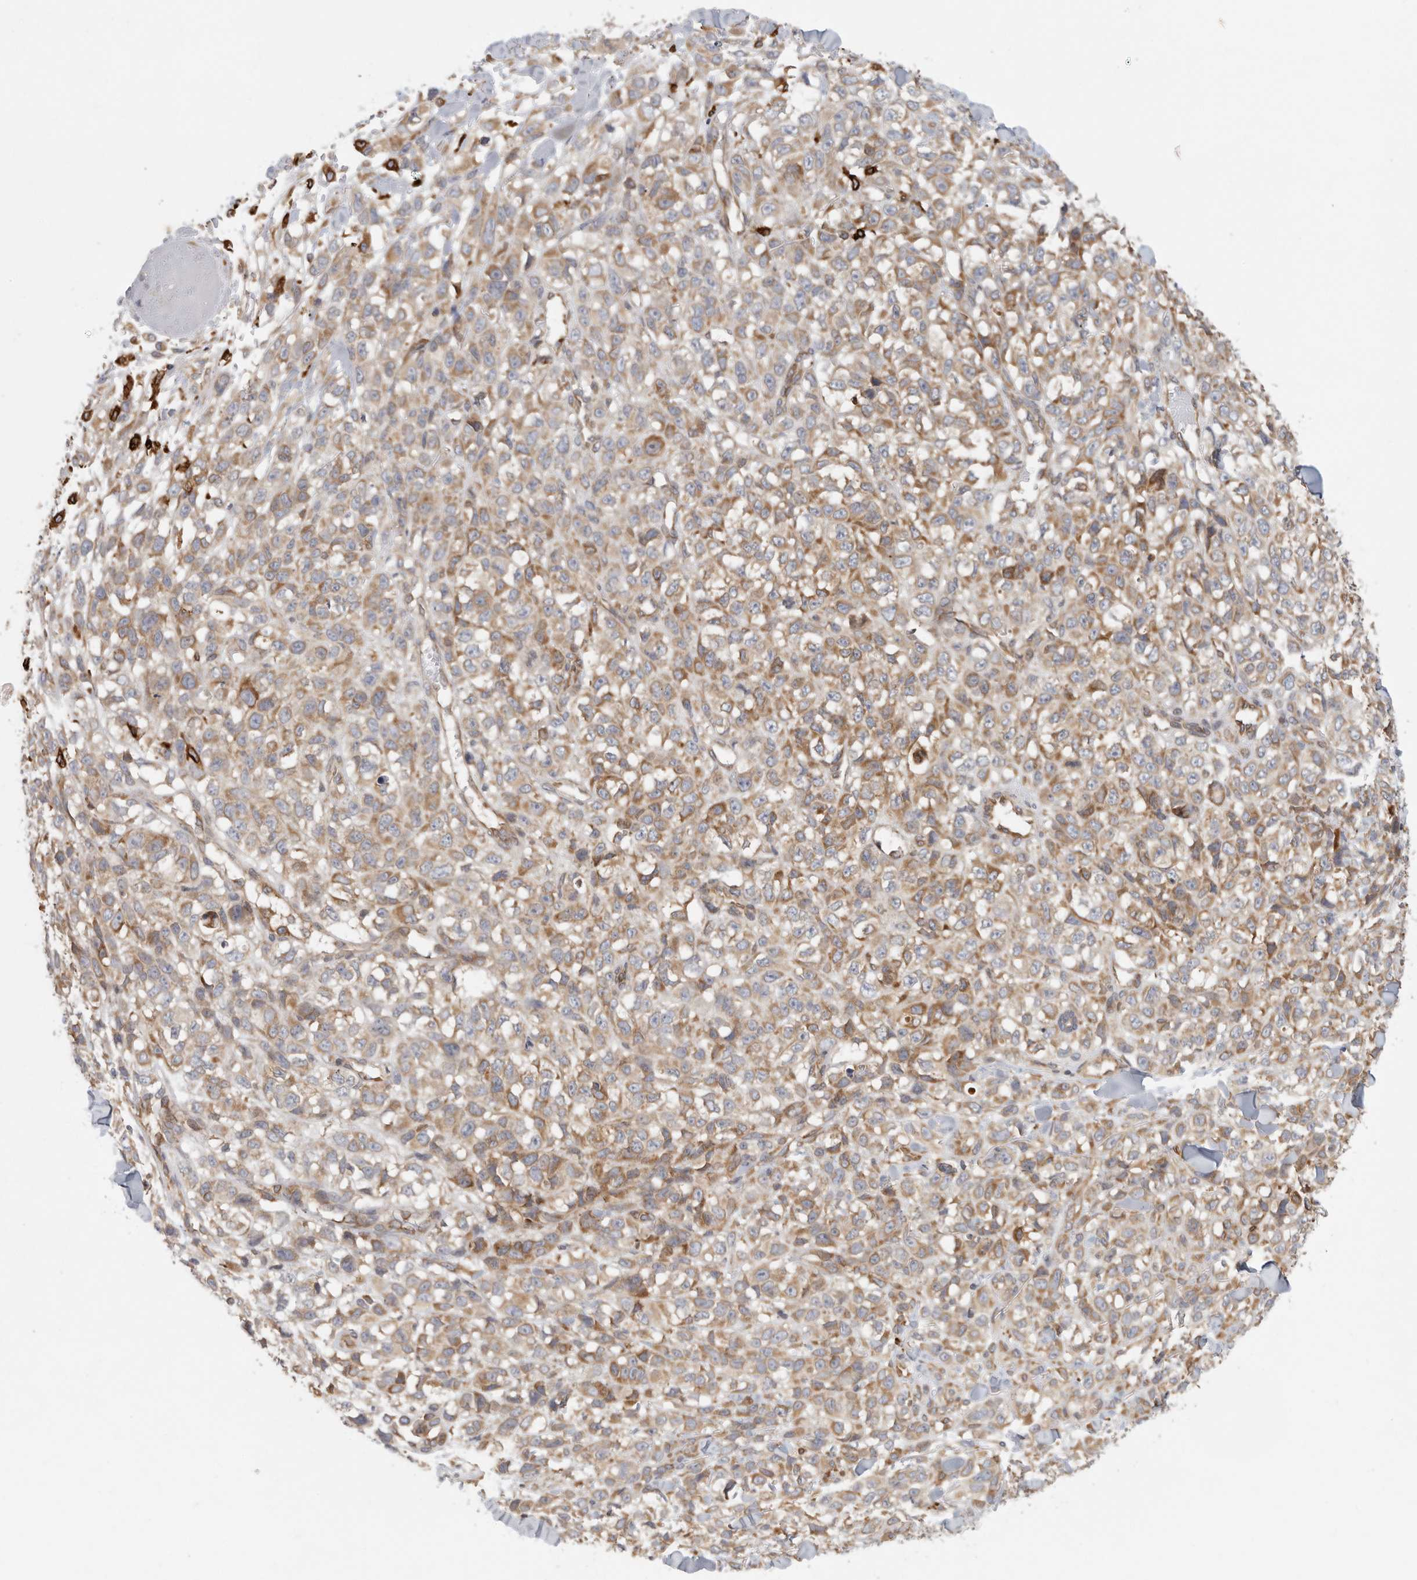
{"staining": {"intensity": "moderate", "quantity": ">75%", "location": "cytoplasmic/membranous"}, "tissue": "melanoma", "cell_type": "Tumor cells", "image_type": "cancer", "snomed": [{"axis": "morphology", "description": "Malignant melanoma, Metastatic site"}, {"axis": "topography", "description": "Skin"}], "caption": "This photomicrograph displays immunohistochemistry (IHC) staining of melanoma, with medium moderate cytoplasmic/membranous positivity in approximately >75% of tumor cells.", "gene": "BCAP29", "patient": {"sex": "female", "age": 72}}